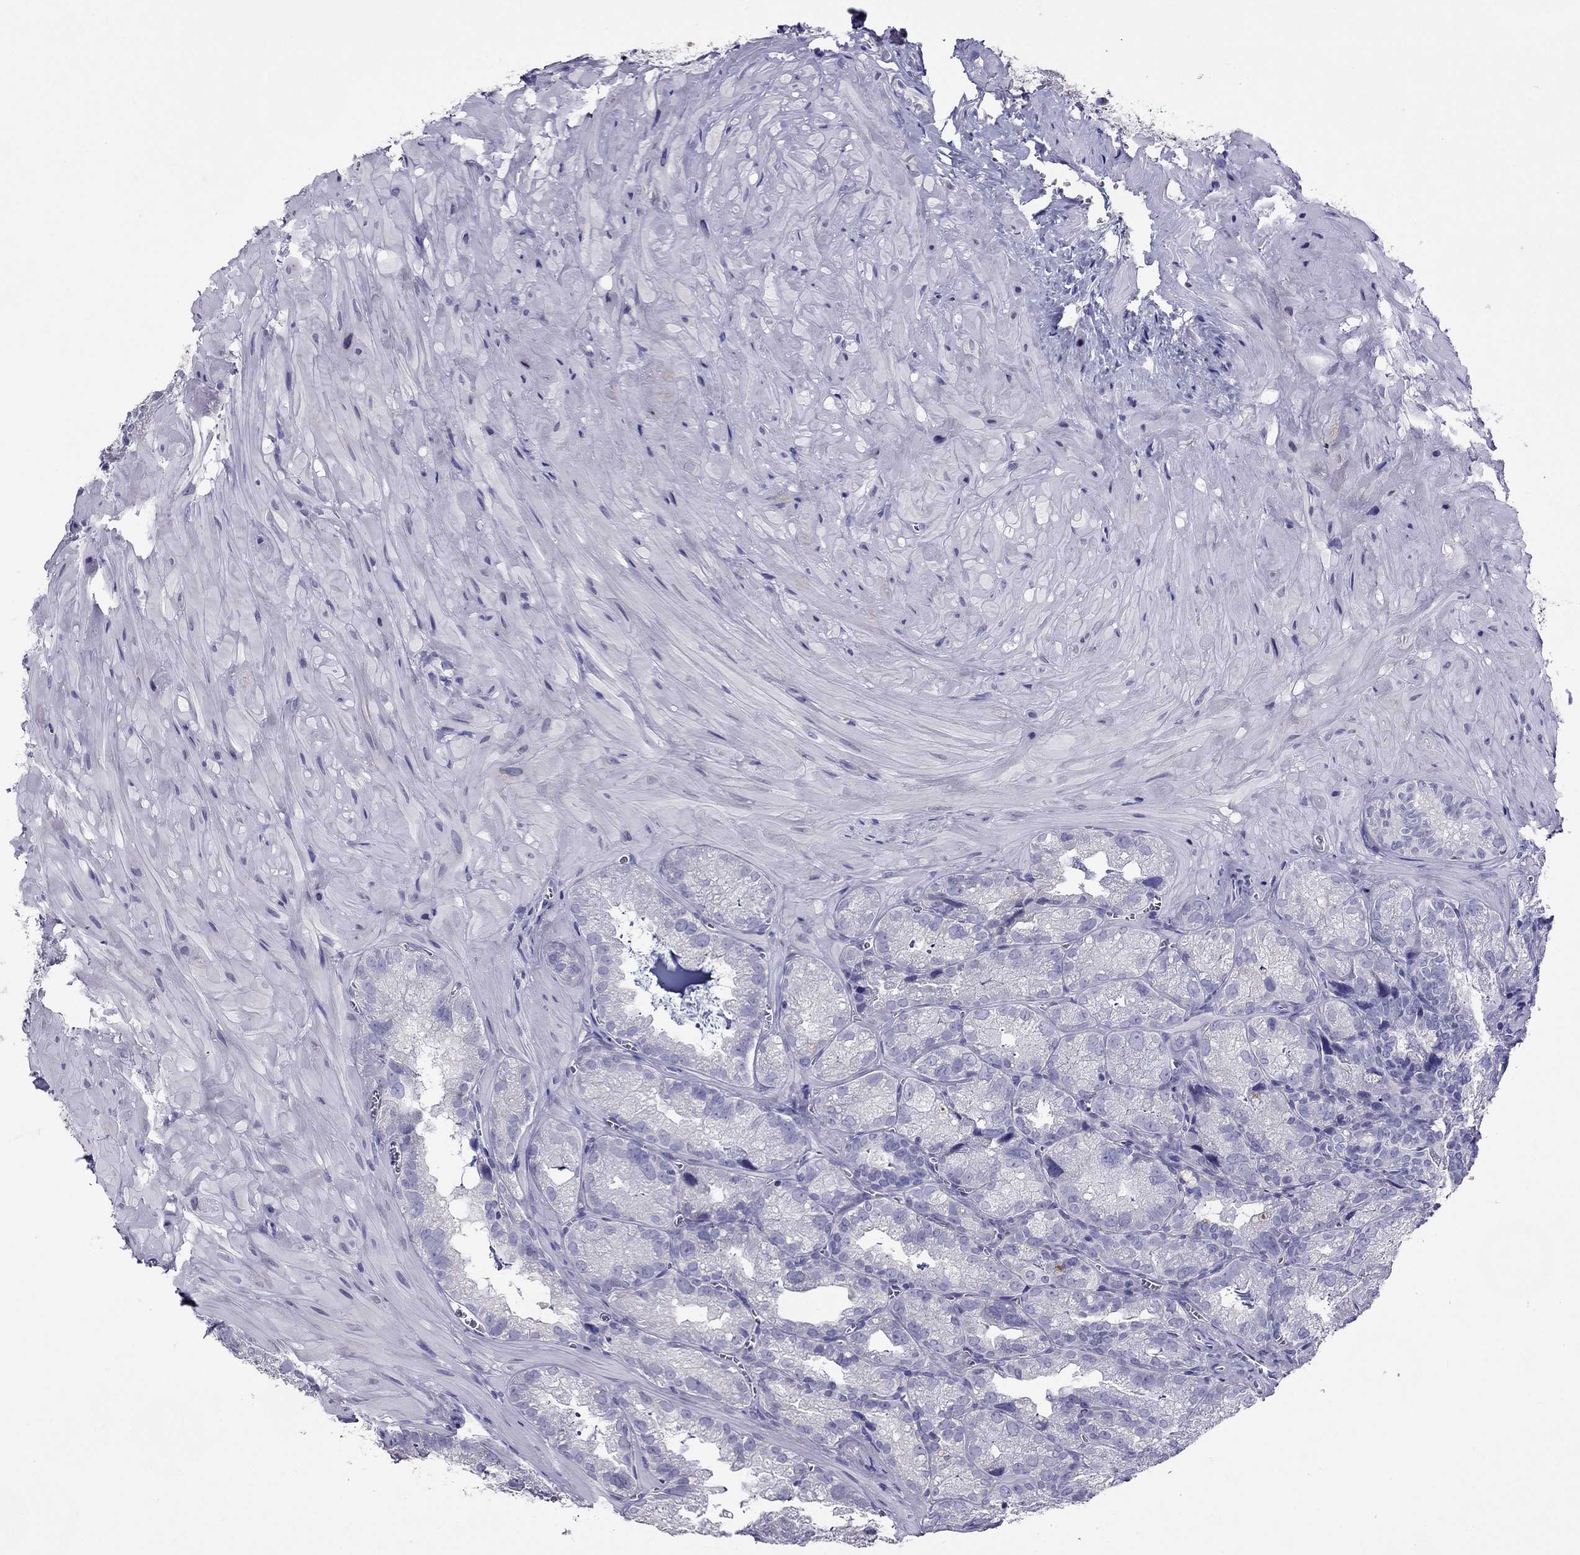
{"staining": {"intensity": "negative", "quantity": "none", "location": "none"}, "tissue": "seminal vesicle", "cell_type": "Glandular cells", "image_type": "normal", "snomed": [{"axis": "morphology", "description": "Normal tissue, NOS"}, {"axis": "topography", "description": "Seminal veicle"}], "caption": "The histopathology image exhibits no staining of glandular cells in benign seminal vesicle.", "gene": "ZNF541", "patient": {"sex": "male", "age": 57}}